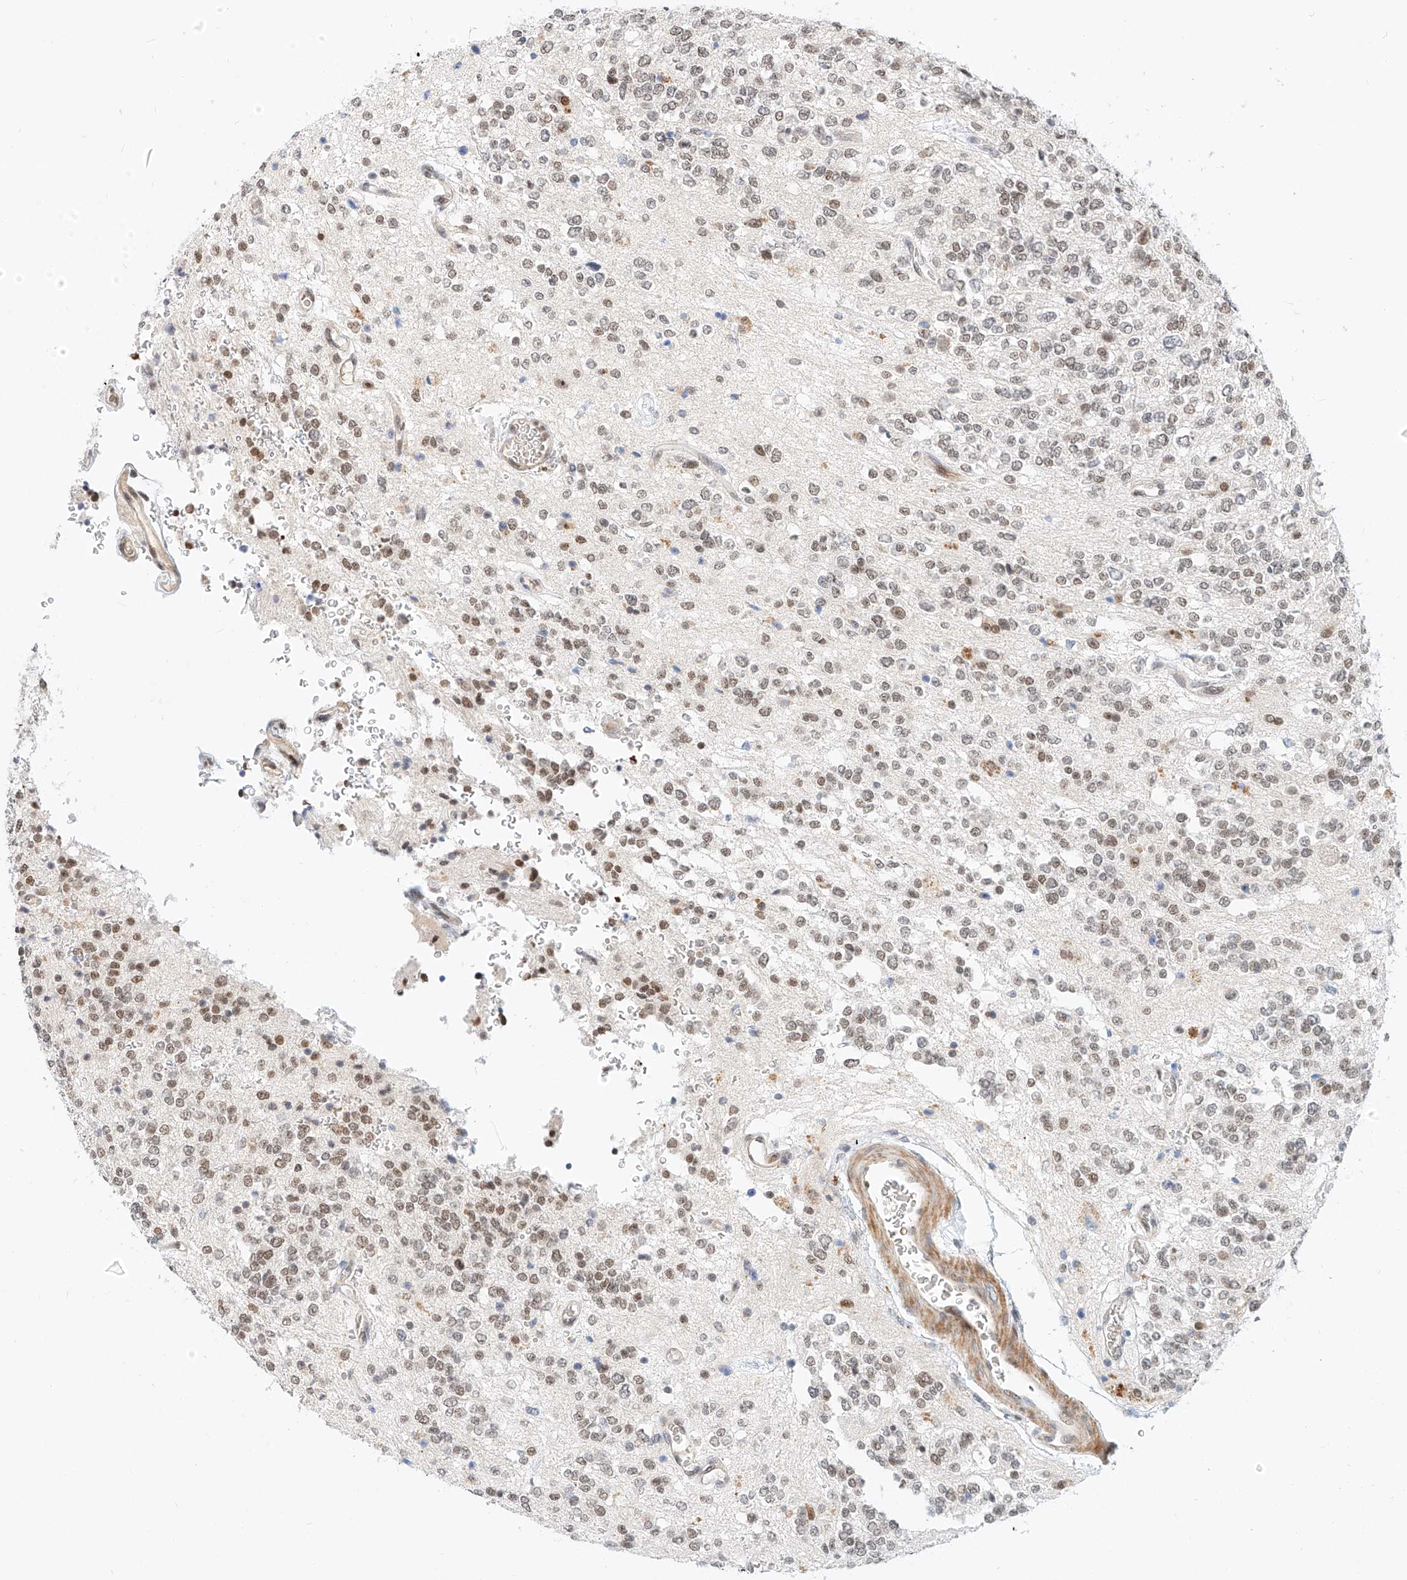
{"staining": {"intensity": "weak", "quantity": ">75%", "location": "nuclear"}, "tissue": "glioma", "cell_type": "Tumor cells", "image_type": "cancer", "snomed": [{"axis": "morphology", "description": "Glioma, malignant, High grade"}, {"axis": "topography", "description": "Brain"}], "caption": "Human glioma stained with a brown dye displays weak nuclear positive positivity in approximately >75% of tumor cells.", "gene": "CBX8", "patient": {"sex": "male", "age": 34}}